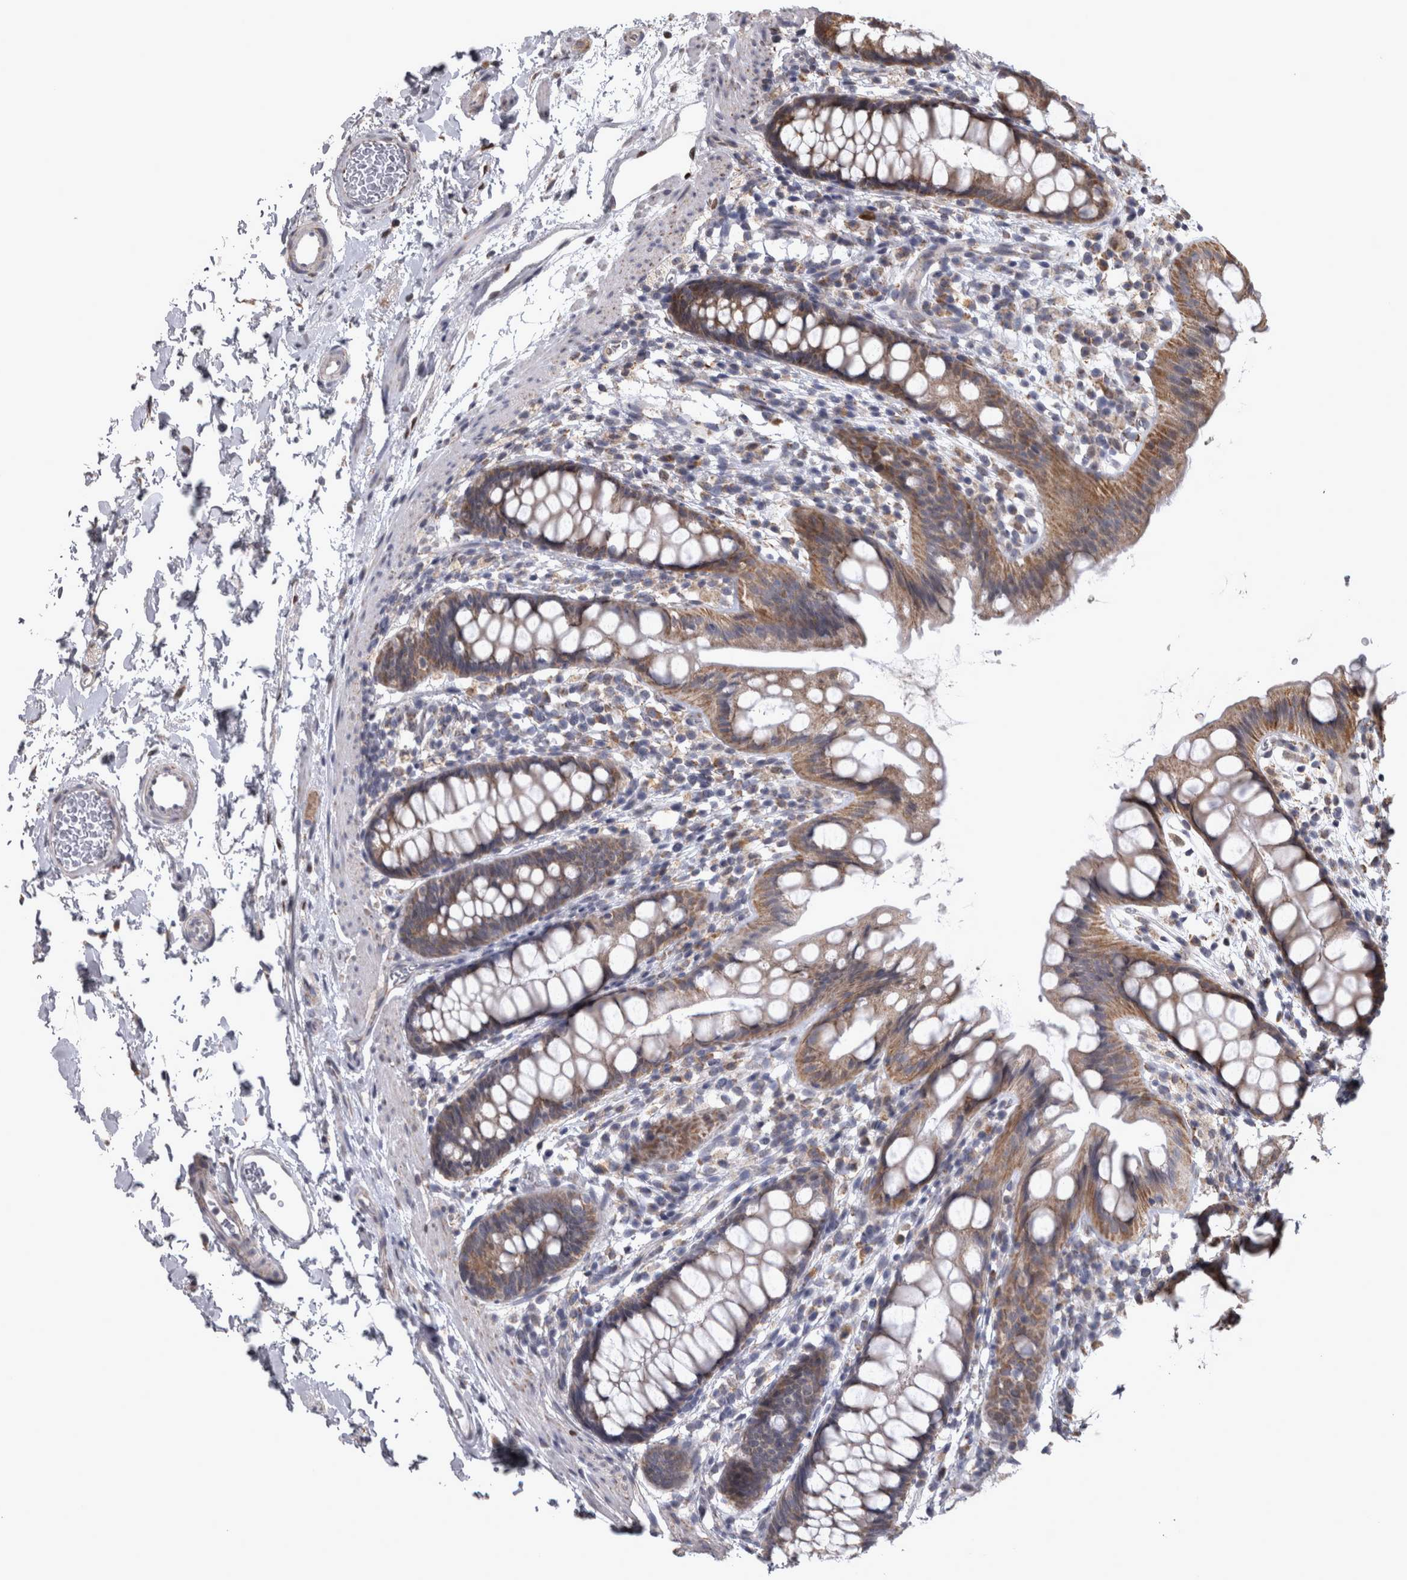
{"staining": {"intensity": "moderate", "quantity": ">75%", "location": "cytoplasmic/membranous"}, "tissue": "rectum", "cell_type": "Glandular cells", "image_type": "normal", "snomed": [{"axis": "morphology", "description": "Normal tissue, NOS"}, {"axis": "topography", "description": "Rectum"}], "caption": "Human rectum stained with a brown dye shows moderate cytoplasmic/membranous positive expression in approximately >75% of glandular cells.", "gene": "DBT", "patient": {"sex": "female", "age": 65}}